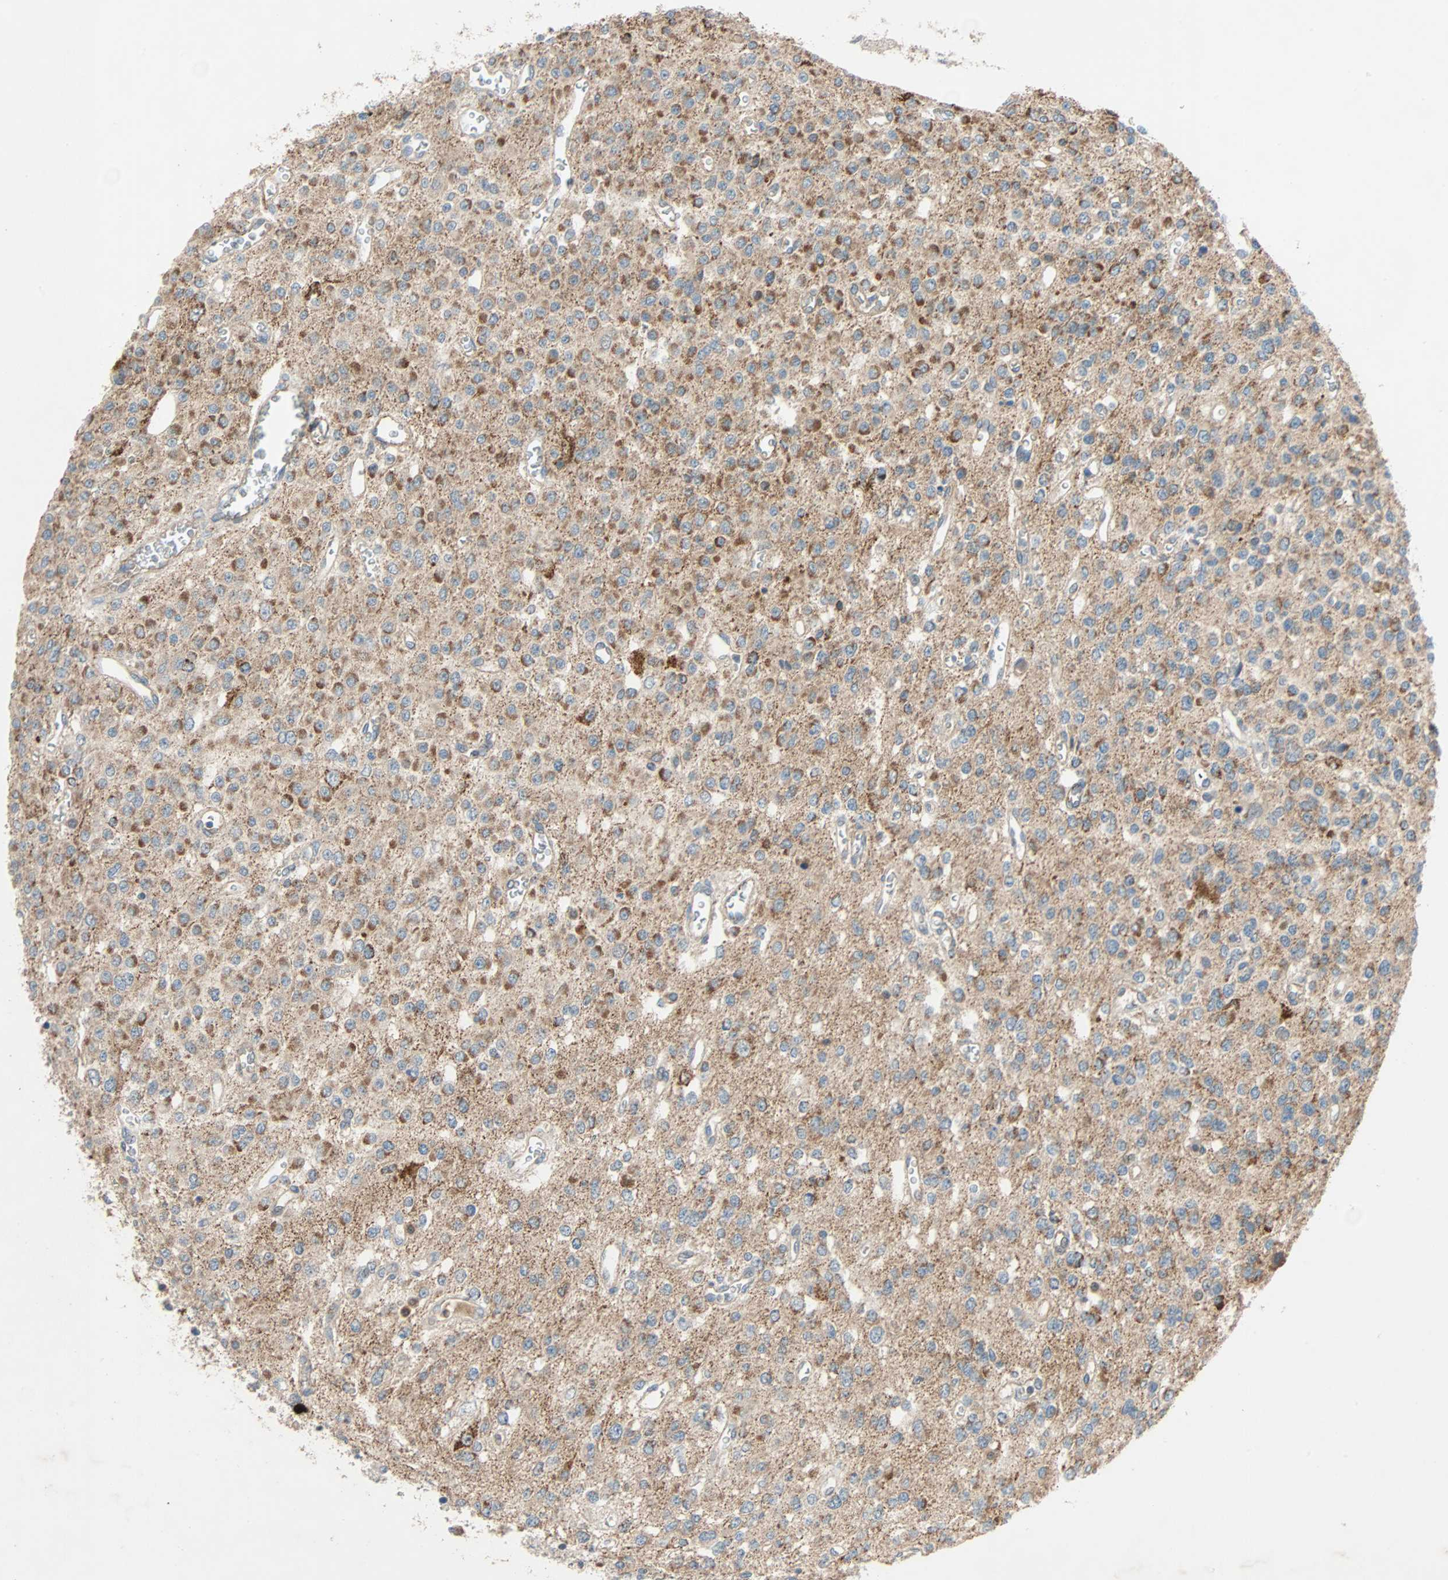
{"staining": {"intensity": "strong", "quantity": ">75%", "location": "cytoplasmic/membranous"}, "tissue": "glioma", "cell_type": "Tumor cells", "image_type": "cancer", "snomed": [{"axis": "morphology", "description": "Glioma, malignant, Low grade"}, {"axis": "topography", "description": "Brain"}], "caption": "A brown stain shows strong cytoplasmic/membranous expression of a protein in human glioma tumor cells.", "gene": "XYLT1", "patient": {"sex": "male", "age": 38}}